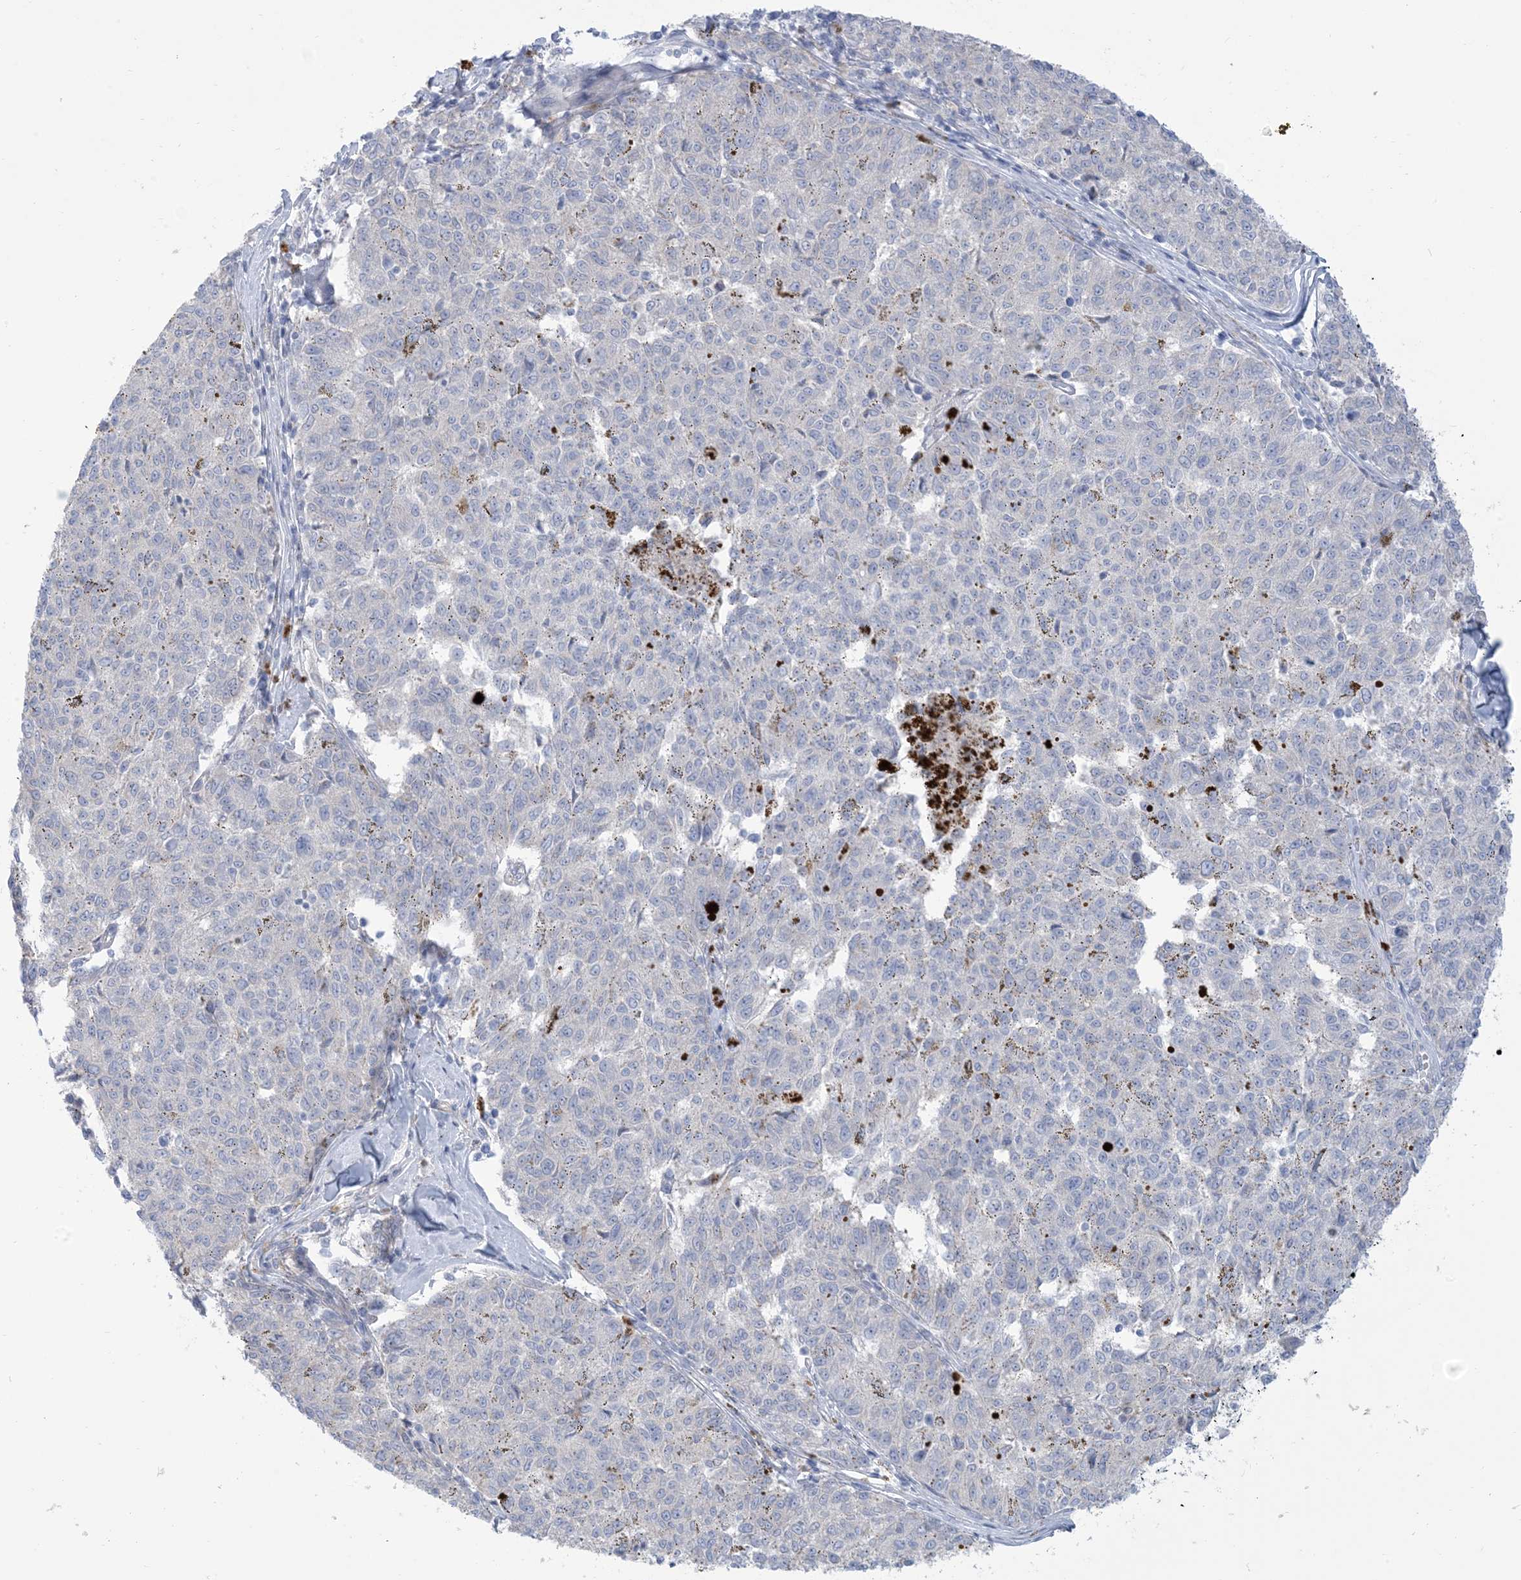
{"staining": {"intensity": "negative", "quantity": "none", "location": "none"}, "tissue": "melanoma", "cell_type": "Tumor cells", "image_type": "cancer", "snomed": [{"axis": "morphology", "description": "Malignant melanoma, NOS"}, {"axis": "topography", "description": "Skin"}], "caption": "The histopathology image demonstrates no significant staining in tumor cells of melanoma.", "gene": "MTHFD2L", "patient": {"sex": "female", "age": 72}}